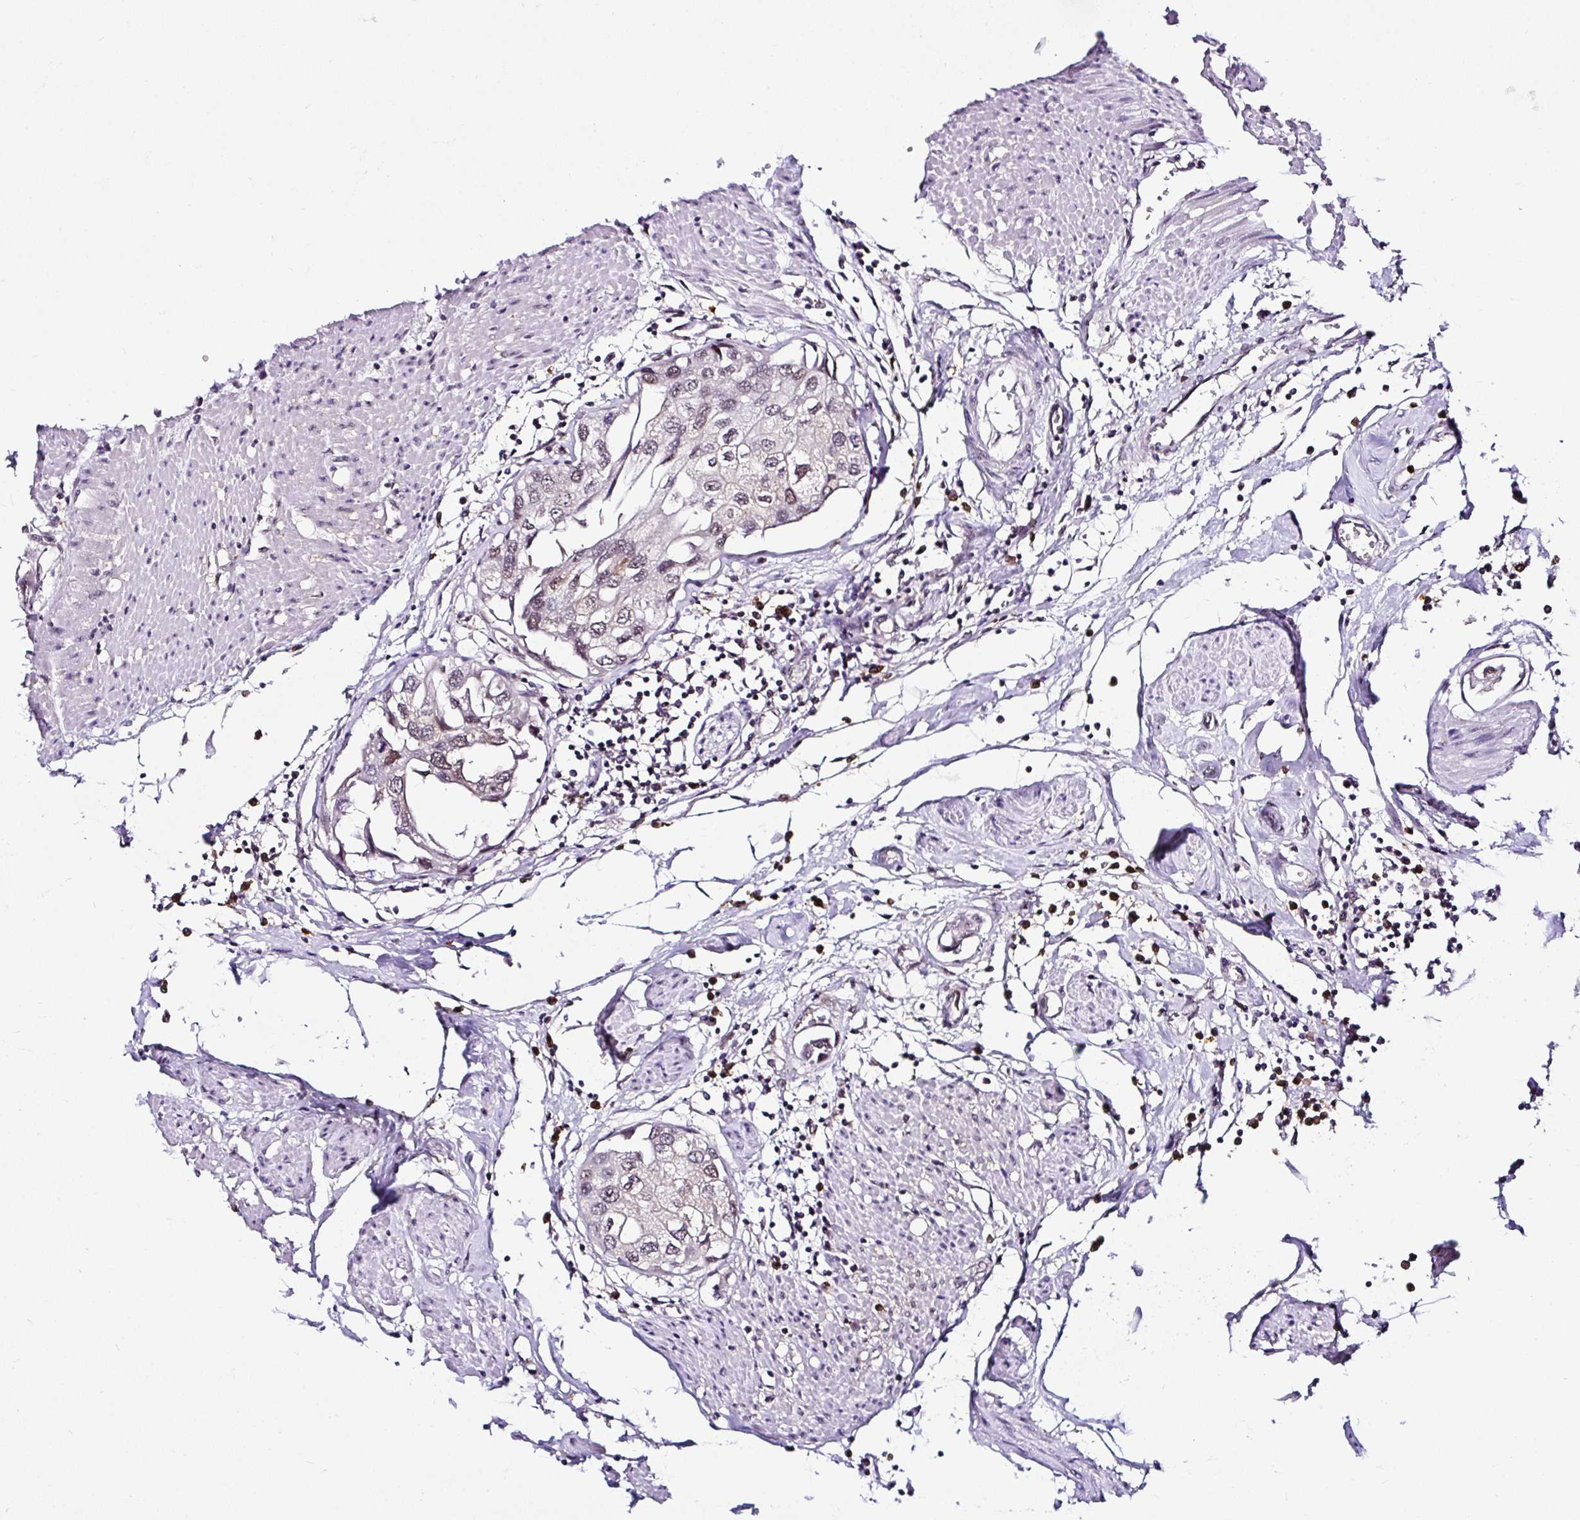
{"staining": {"intensity": "weak", "quantity": ">75%", "location": "nuclear"}, "tissue": "urothelial cancer", "cell_type": "Tumor cells", "image_type": "cancer", "snomed": [{"axis": "morphology", "description": "Urothelial carcinoma, High grade"}, {"axis": "topography", "description": "Urinary bladder"}], "caption": "Human urothelial cancer stained with a brown dye displays weak nuclear positive staining in approximately >75% of tumor cells.", "gene": "PIN4", "patient": {"sex": "male", "age": 64}}